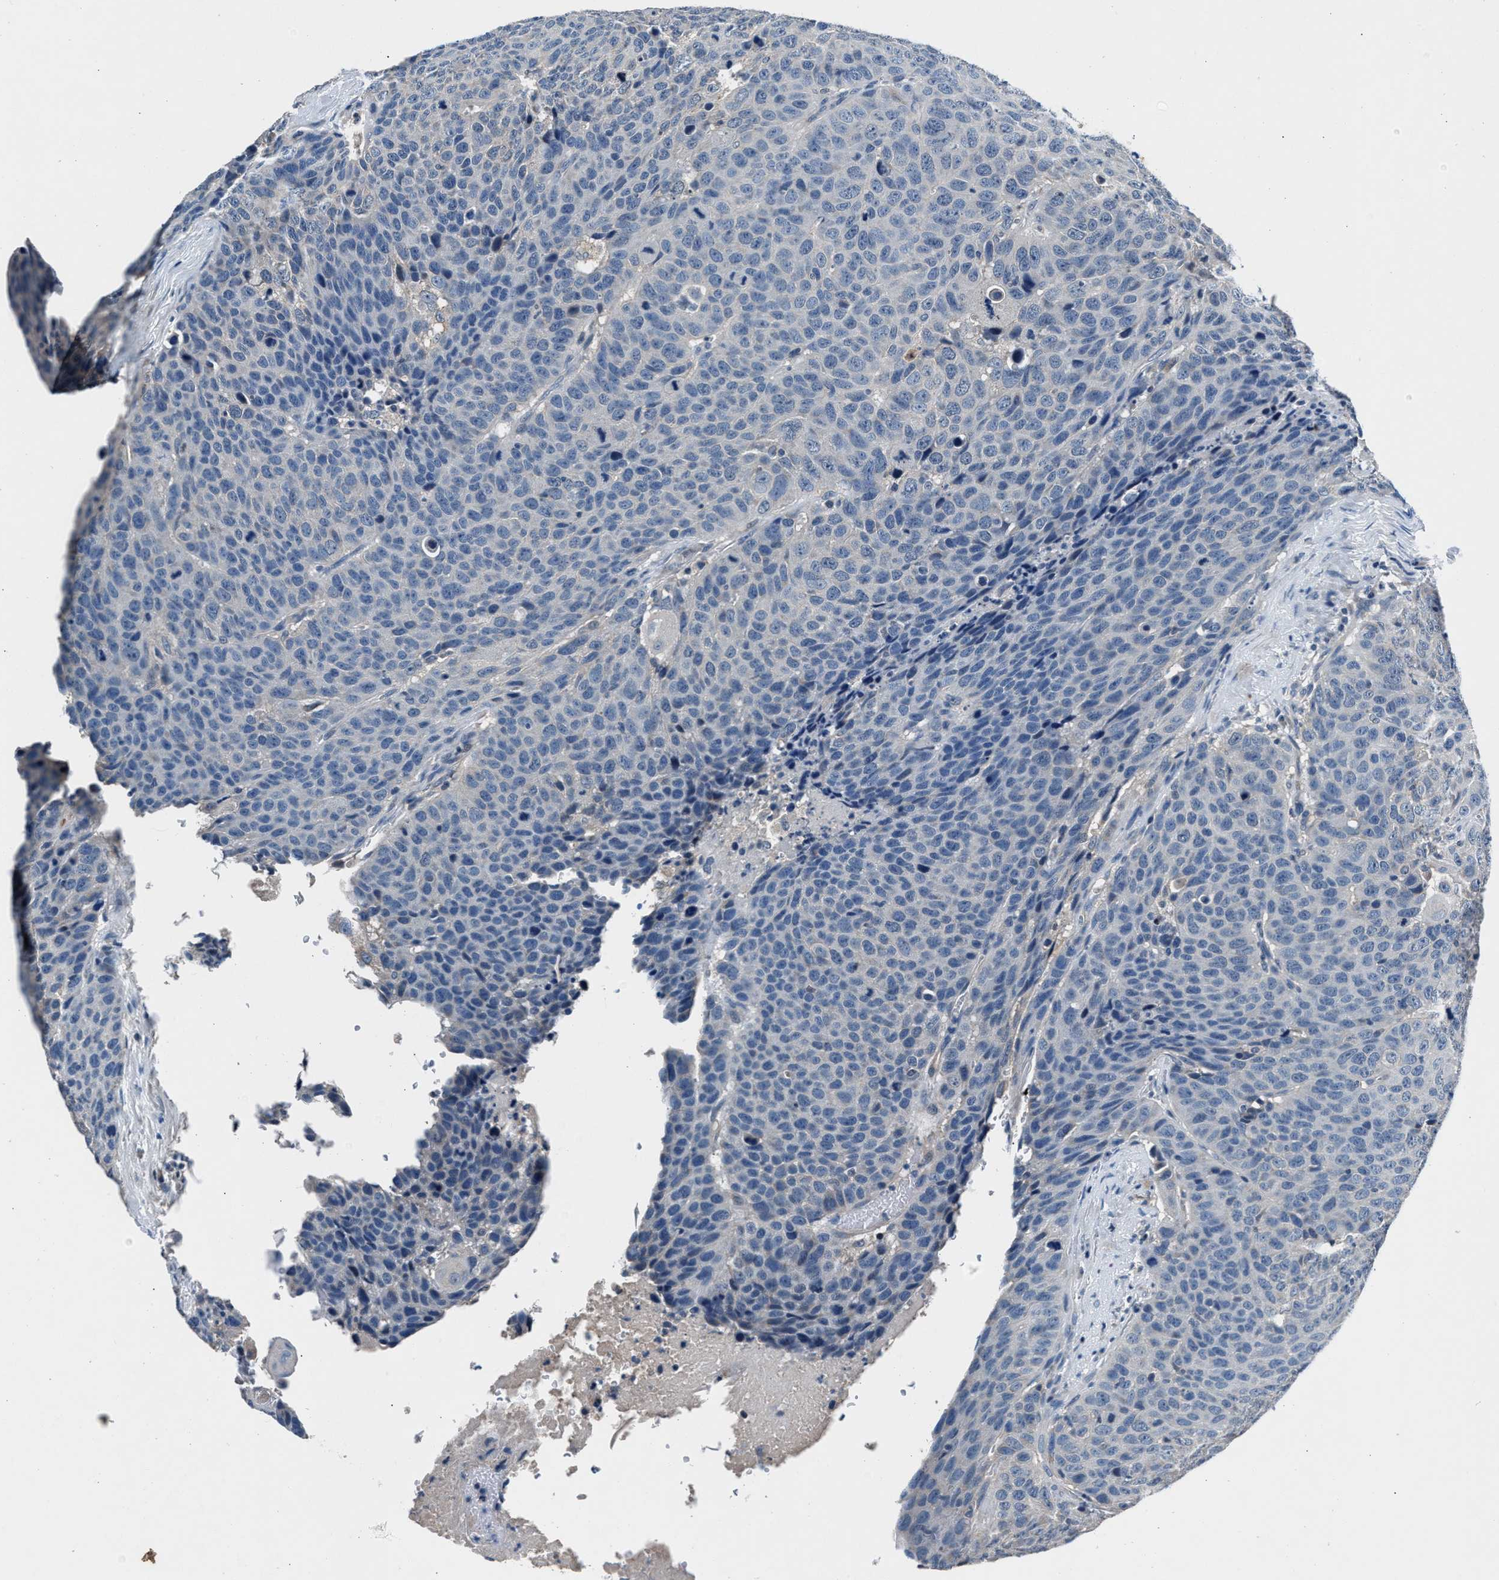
{"staining": {"intensity": "negative", "quantity": "none", "location": "none"}, "tissue": "head and neck cancer", "cell_type": "Tumor cells", "image_type": "cancer", "snomed": [{"axis": "morphology", "description": "Squamous cell carcinoma, NOS"}, {"axis": "topography", "description": "Head-Neck"}], "caption": "An immunohistochemistry photomicrograph of squamous cell carcinoma (head and neck) is shown. There is no staining in tumor cells of squamous cell carcinoma (head and neck). The staining was performed using DAB to visualize the protein expression in brown, while the nuclei were stained in blue with hematoxylin (Magnification: 20x).", "gene": "DENND6B", "patient": {"sex": "male", "age": 66}}